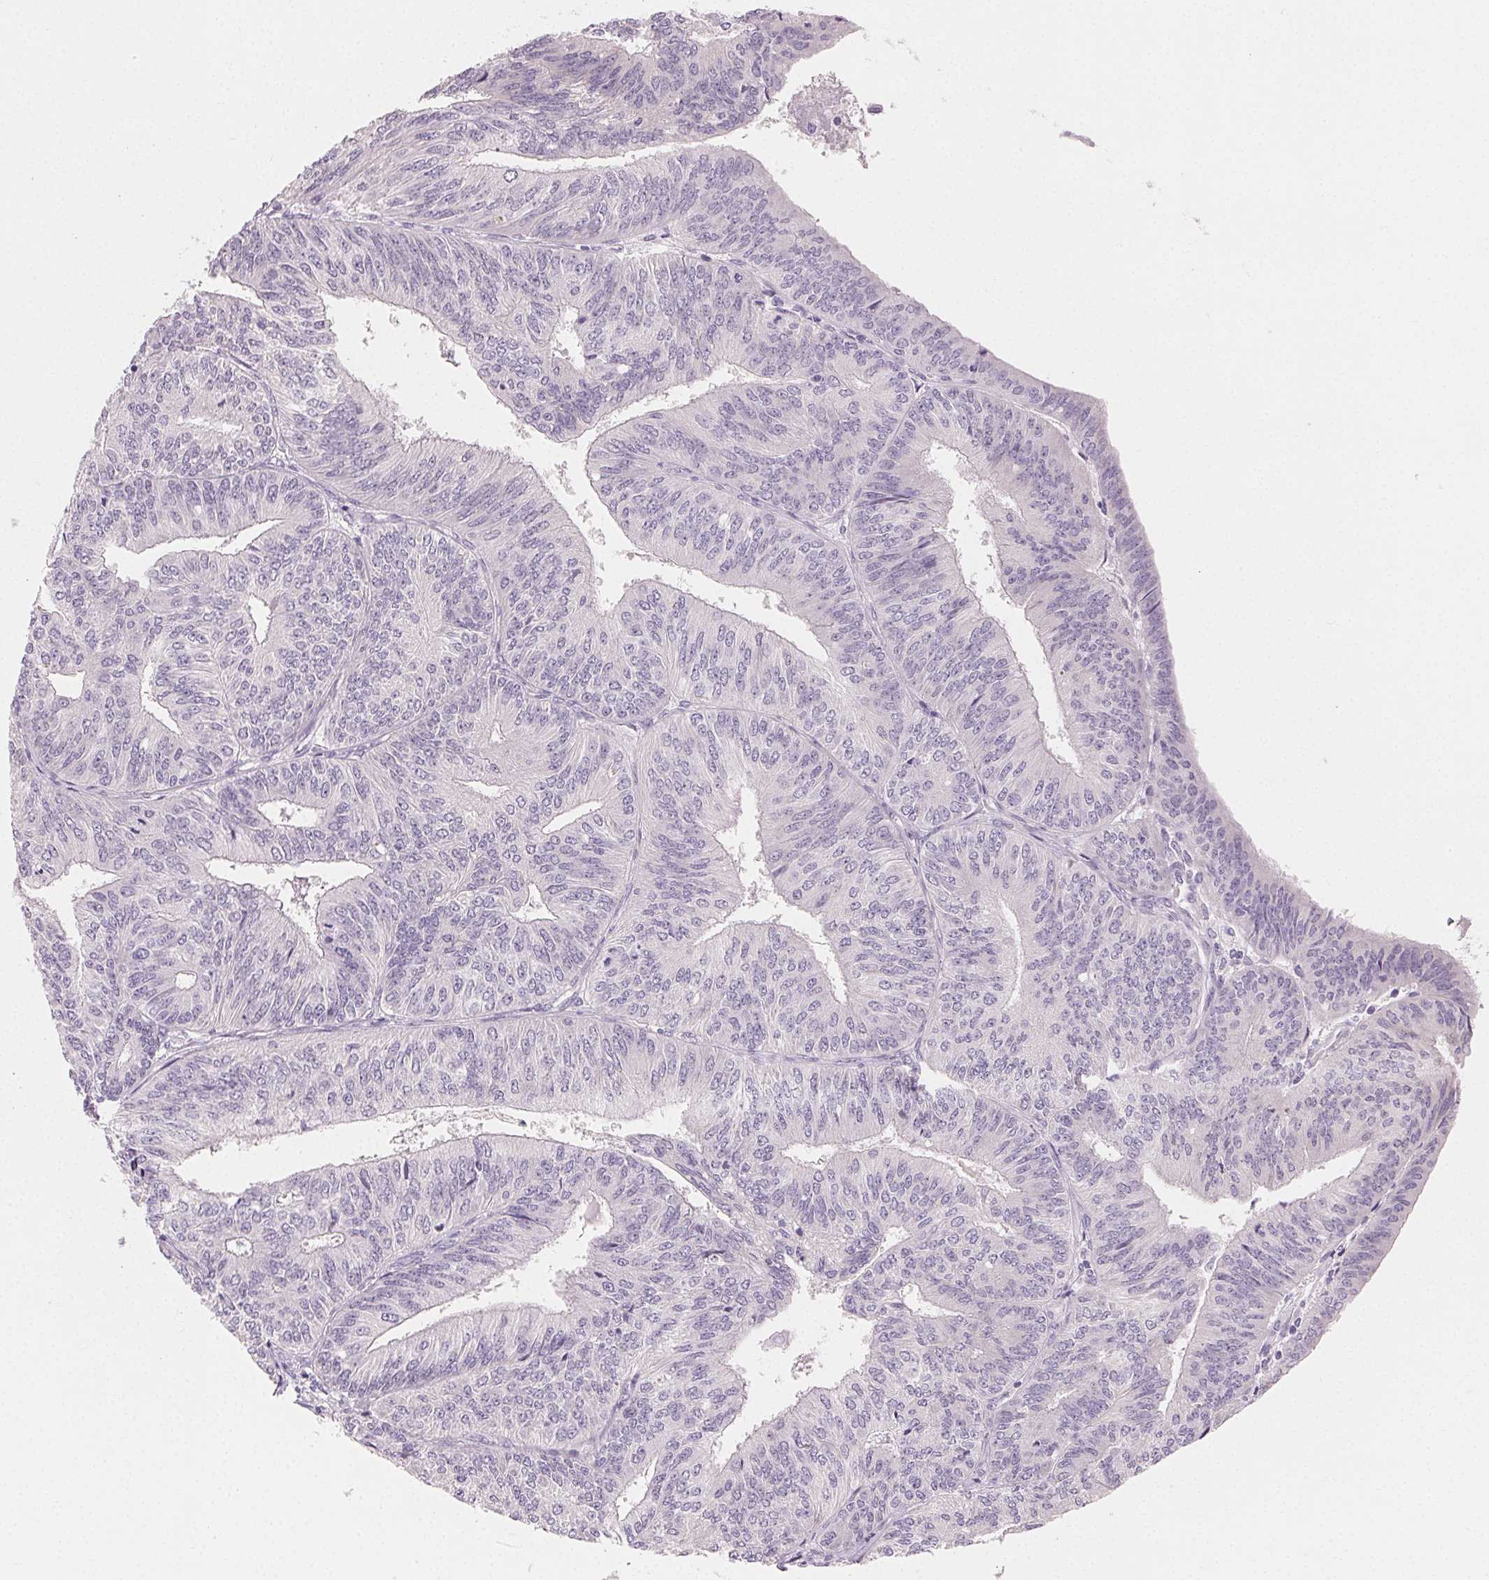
{"staining": {"intensity": "negative", "quantity": "none", "location": "none"}, "tissue": "endometrial cancer", "cell_type": "Tumor cells", "image_type": "cancer", "snomed": [{"axis": "morphology", "description": "Adenocarcinoma, NOS"}, {"axis": "topography", "description": "Endometrium"}], "caption": "Human endometrial adenocarcinoma stained for a protein using IHC reveals no expression in tumor cells.", "gene": "MYBL1", "patient": {"sex": "female", "age": 58}}